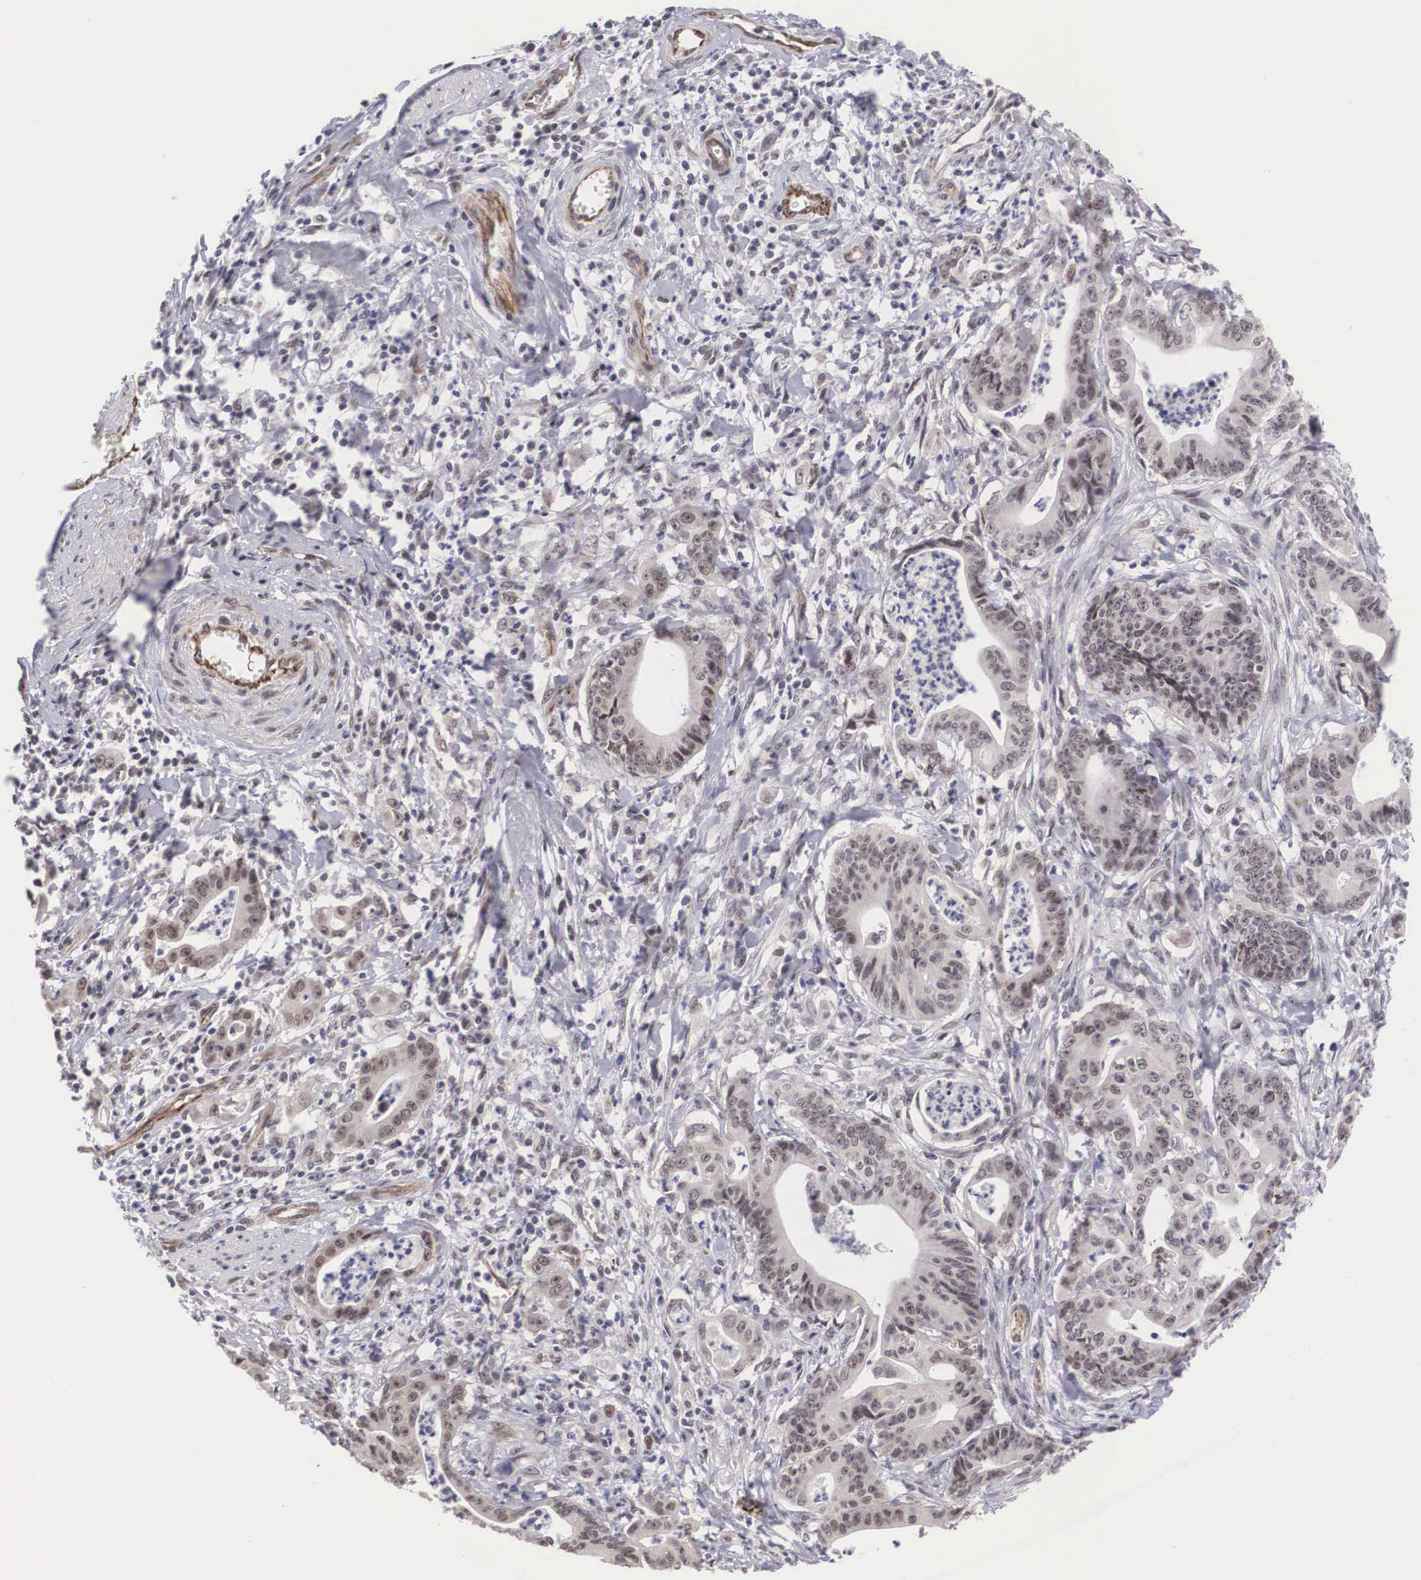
{"staining": {"intensity": "weak", "quantity": ">75%", "location": "nuclear"}, "tissue": "stomach cancer", "cell_type": "Tumor cells", "image_type": "cancer", "snomed": [{"axis": "morphology", "description": "Adenocarcinoma, NOS"}, {"axis": "topography", "description": "Stomach, lower"}], "caption": "Adenocarcinoma (stomach) stained with a brown dye demonstrates weak nuclear positive positivity in approximately >75% of tumor cells.", "gene": "MORC2", "patient": {"sex": "female", "age": 86}}